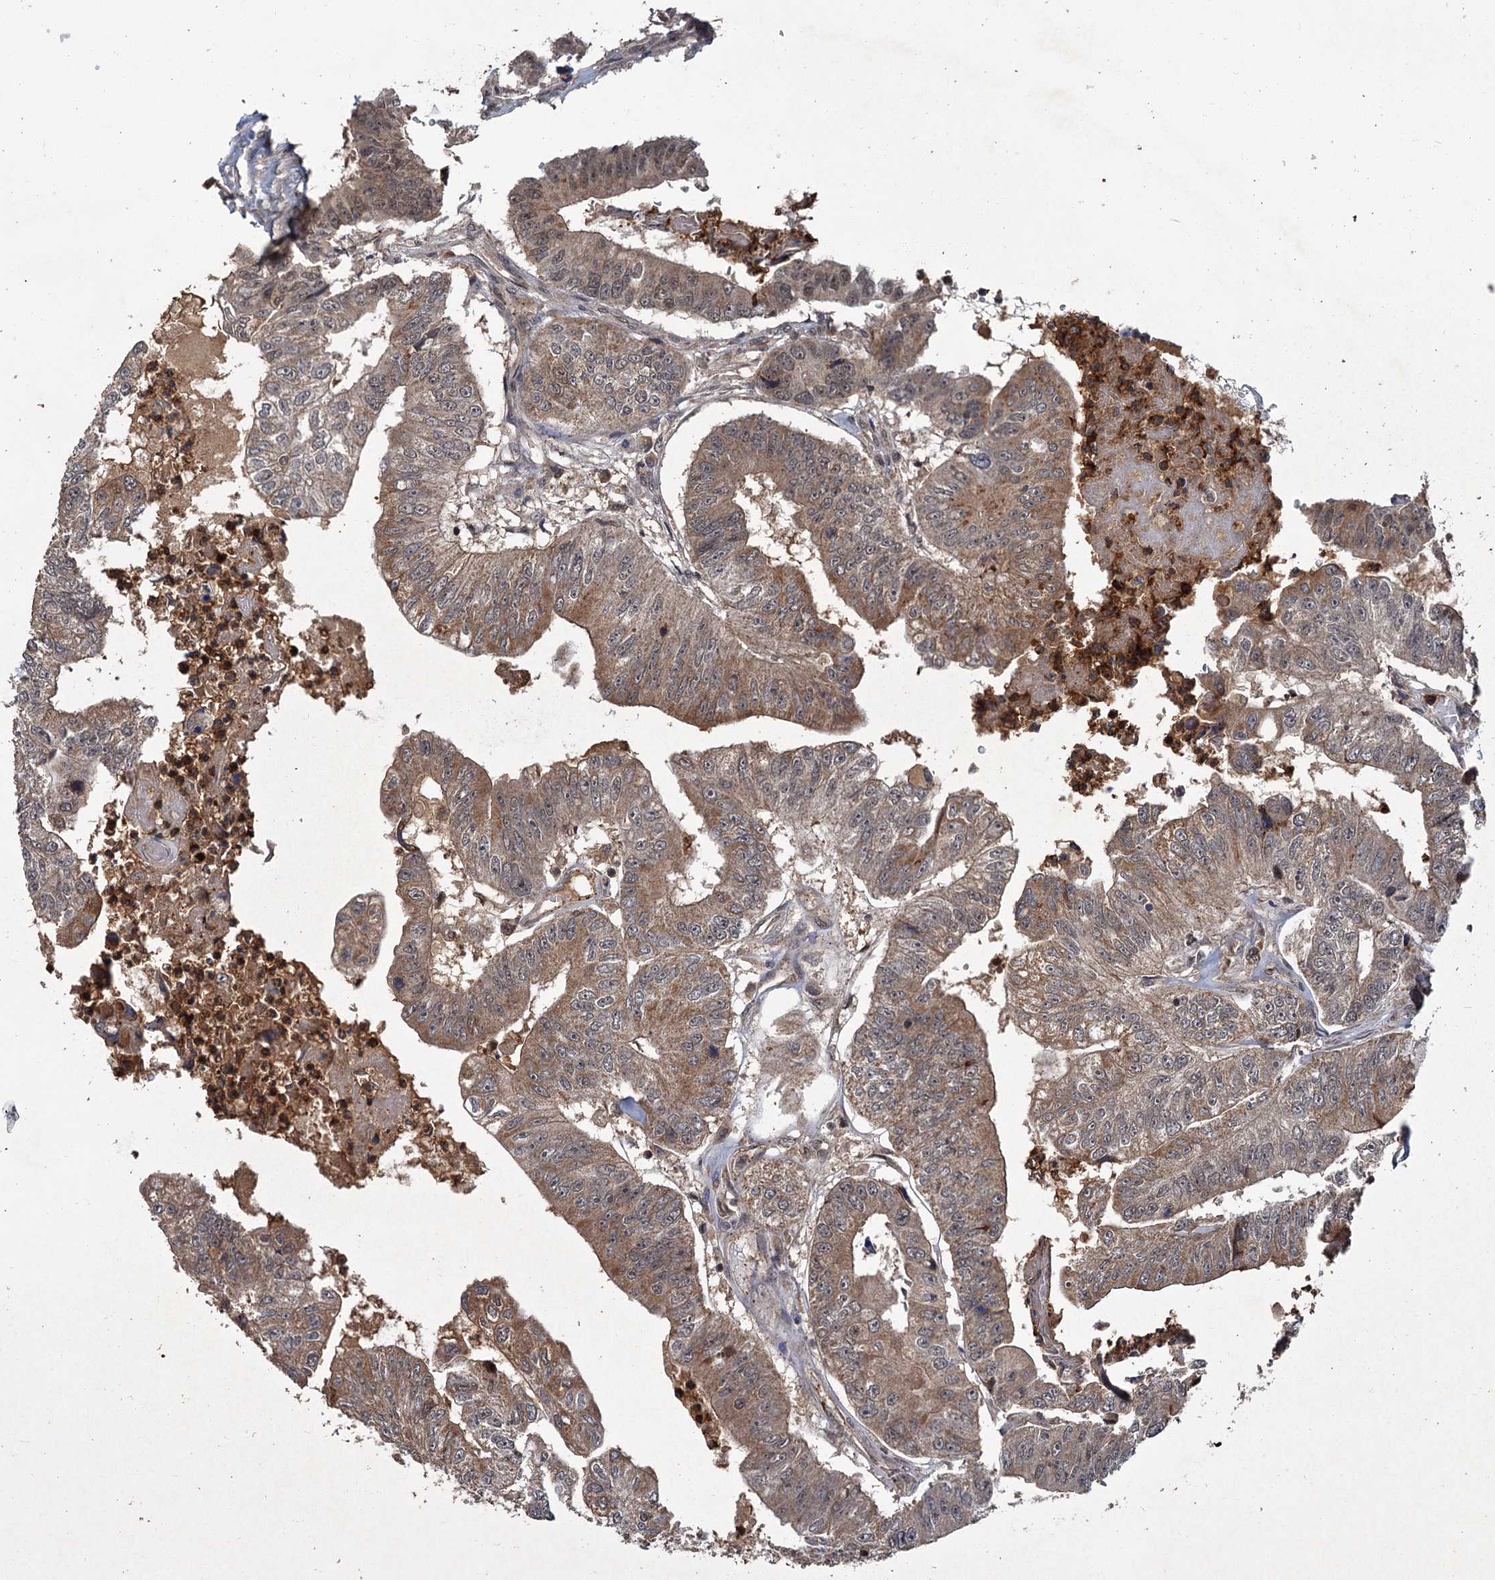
{"staining": {"intensity": "moderate", "quantity": ">75%", "location": "cytoplasmic/membranous,nuclear"}, "tissue": "colorectal cancer", "cell_type": "Tumor cells", "image_type": "cancer", "snomed": [{"axis": "morphology", "description": "Adenocarcinoma, NOS"}, {"axis": "topography", "description": "Colon"}], "caption": "Brown immunohistochemical staining in human colorectal adenocarcinoma displays moderate cytoplasmic/membranous and nuclear staining in approximately >75% of tumor cells.", "gene": "KANSL2", "patient": {"sex": "female", "age": 67}}